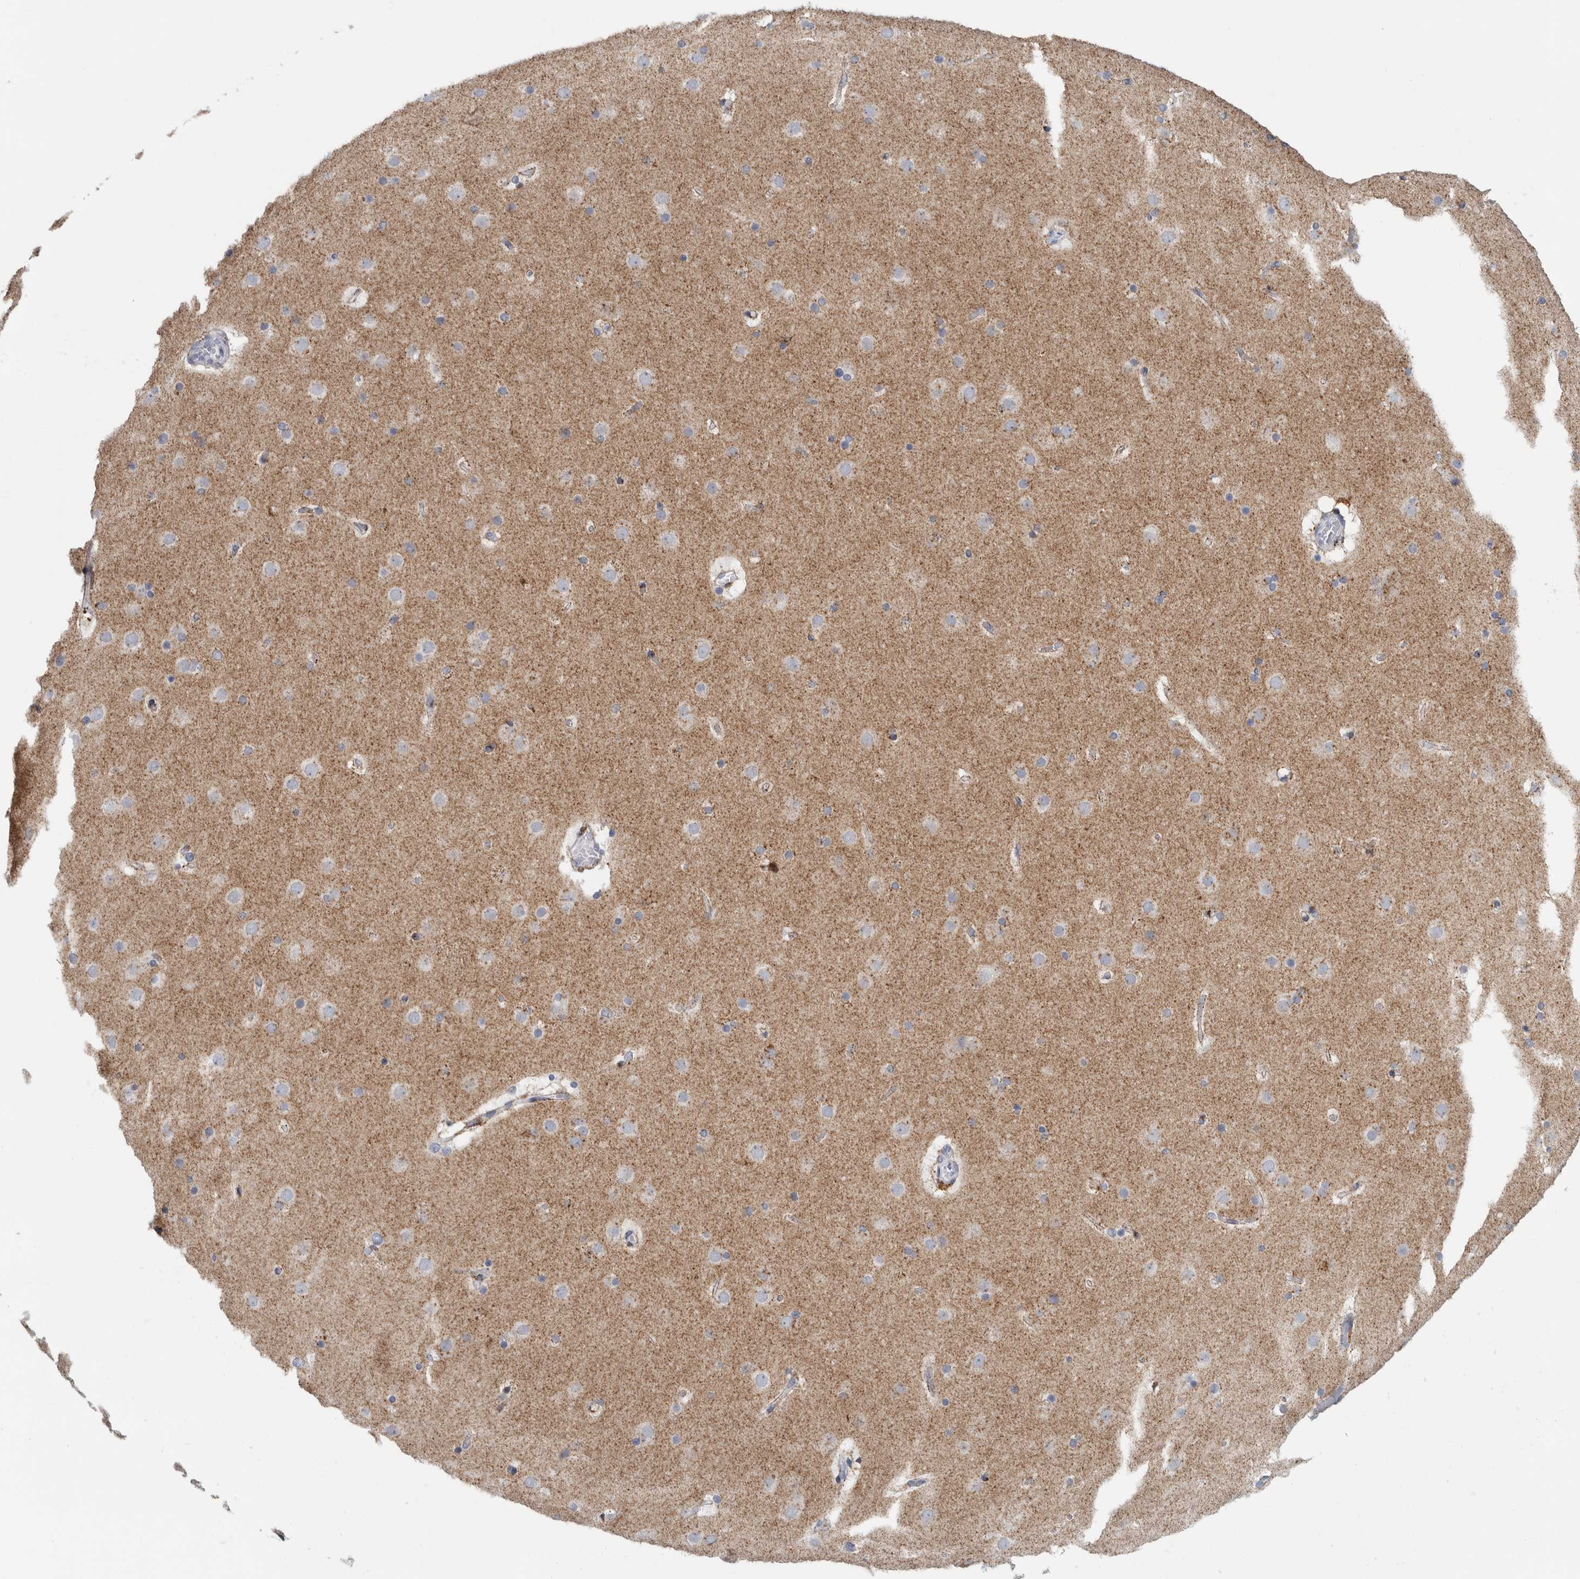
{"staining": {"intensity": "negative", "quantity": "none", "location": "none"}, "tissue": "cerebral cortex", "cell_type": "Endothelial cells", "image_type": "normal", "snomed": [{"axis": "morphology", "description": "Normal tissue, NOS"}, {"axis": "topography", "description": "Cerebral cortex"}], "caption": "Protein analysis of normal cerebral cortex demonstrates no significant positivity in endothelial cells.", "gene": "CPE", "patient": {"sex": "male", "age": 57}}